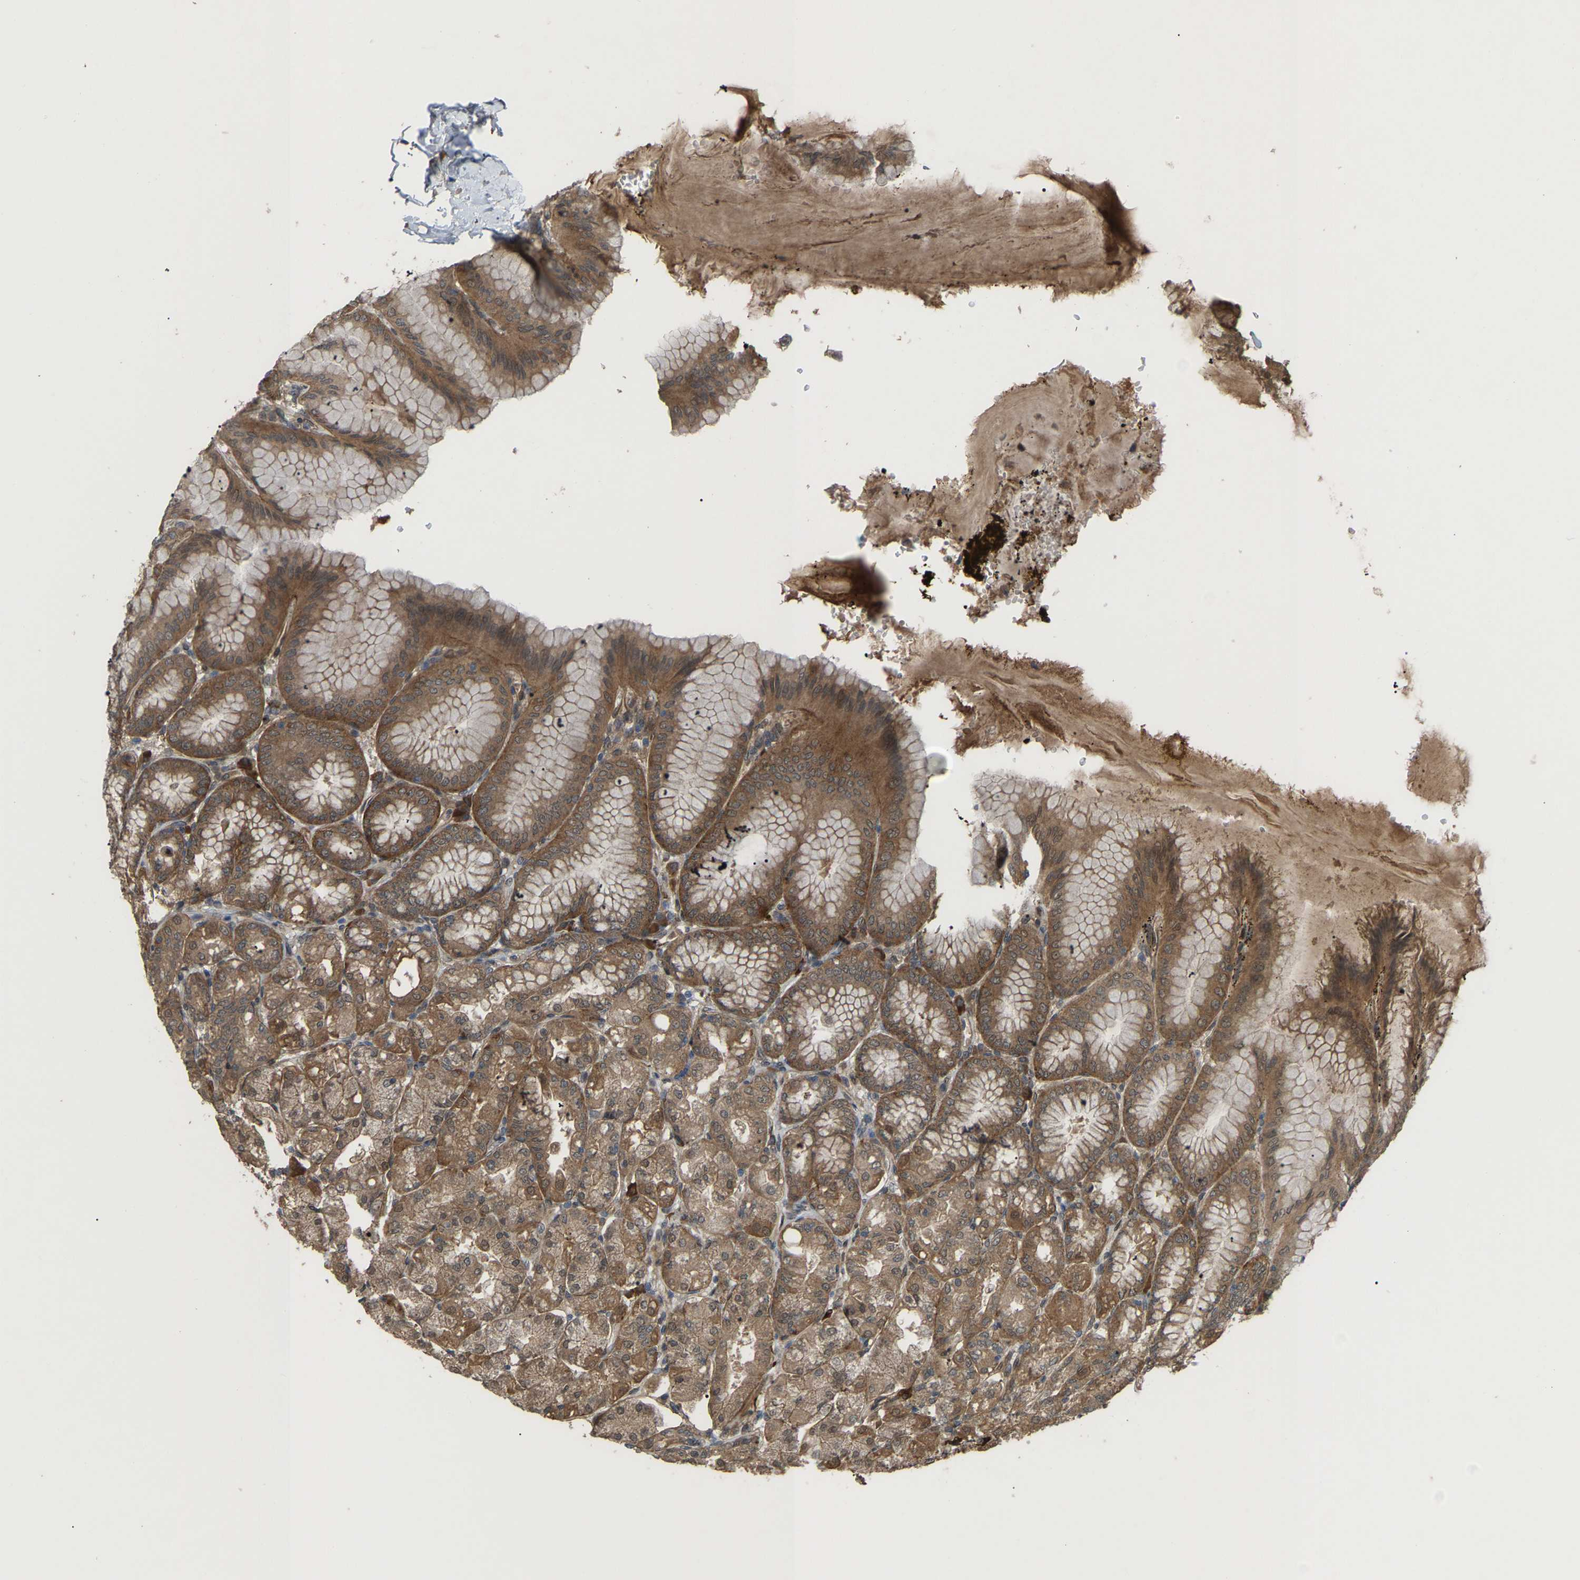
{"staining": {"intensity": "strong", "quantity": ">75%", "location": "cytoplasmic/membranous"}, "tissue": "stomach", "cell_type": "Glandular cells", "image_type": "normal", "snomed": [{"axis": "morphology", "description": "Normal tissue, NOS"}, {"axis": "topography", "description": "Stomach, lower"}], "caption": "Immunohistochemistry (DAB) staining of benign stomach exhibits strong cytoplasmic/membranous protein positivity in approximately >75% of glandular cells.", "gene": "CROT", "patient": {"sex": "male", "age": 71}}